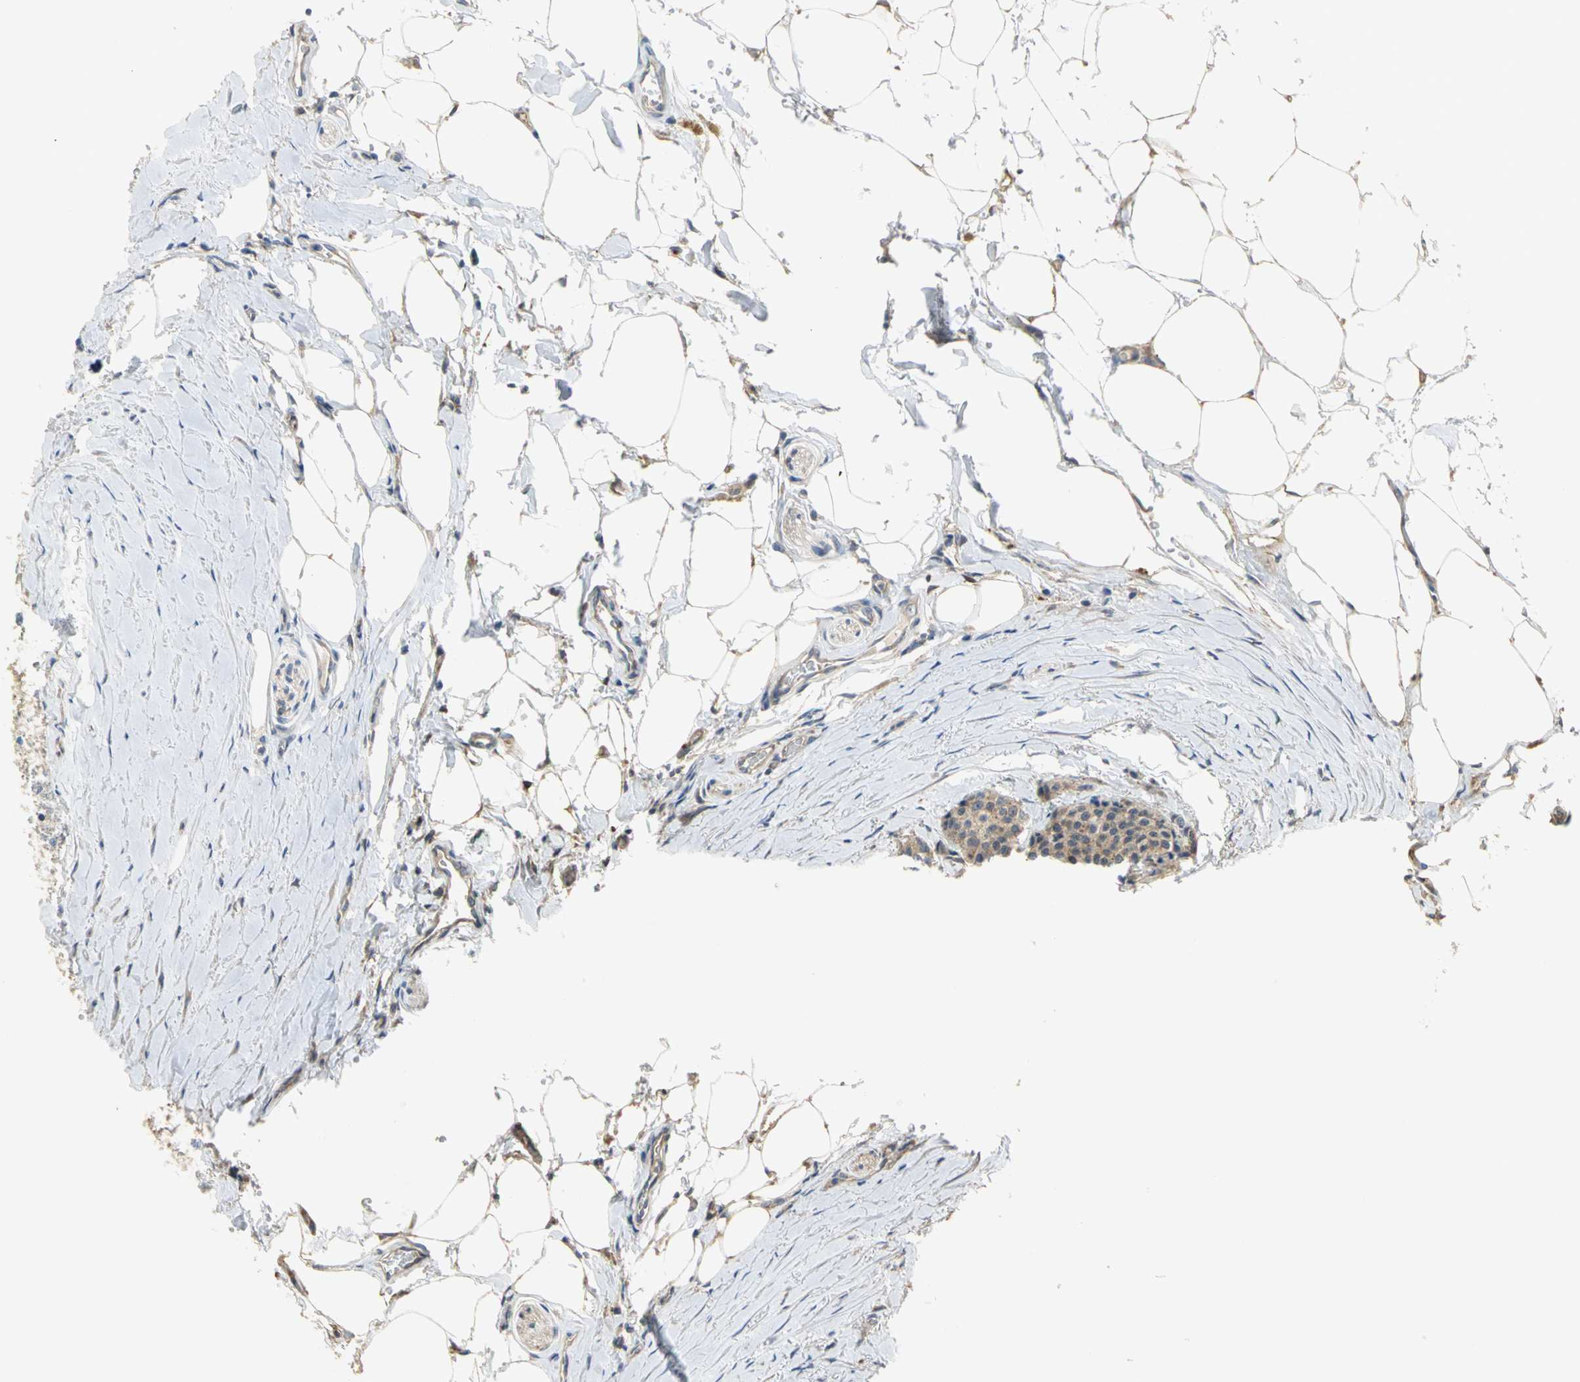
{"staining": {"intensity": "weak", "quantity": ">75%", "location": "cytoplasmic/membranous"}, "tissue": "carcinoid", "cell_type": "Tumor cells", "image_type": "cancer", "snomed": [{"axis": "morphology", "description": "Carcinoid, malignant, NOS"}, {"axis": "topography", "description": "Colon"}], "caption": "Protein staining displays weak cytoplasmic/membranous staining in approximately >75% of tumor cells in carcinoid (malignant).", "gene": "IL17RB", "patient": {"sex": "female", "age": 61}}